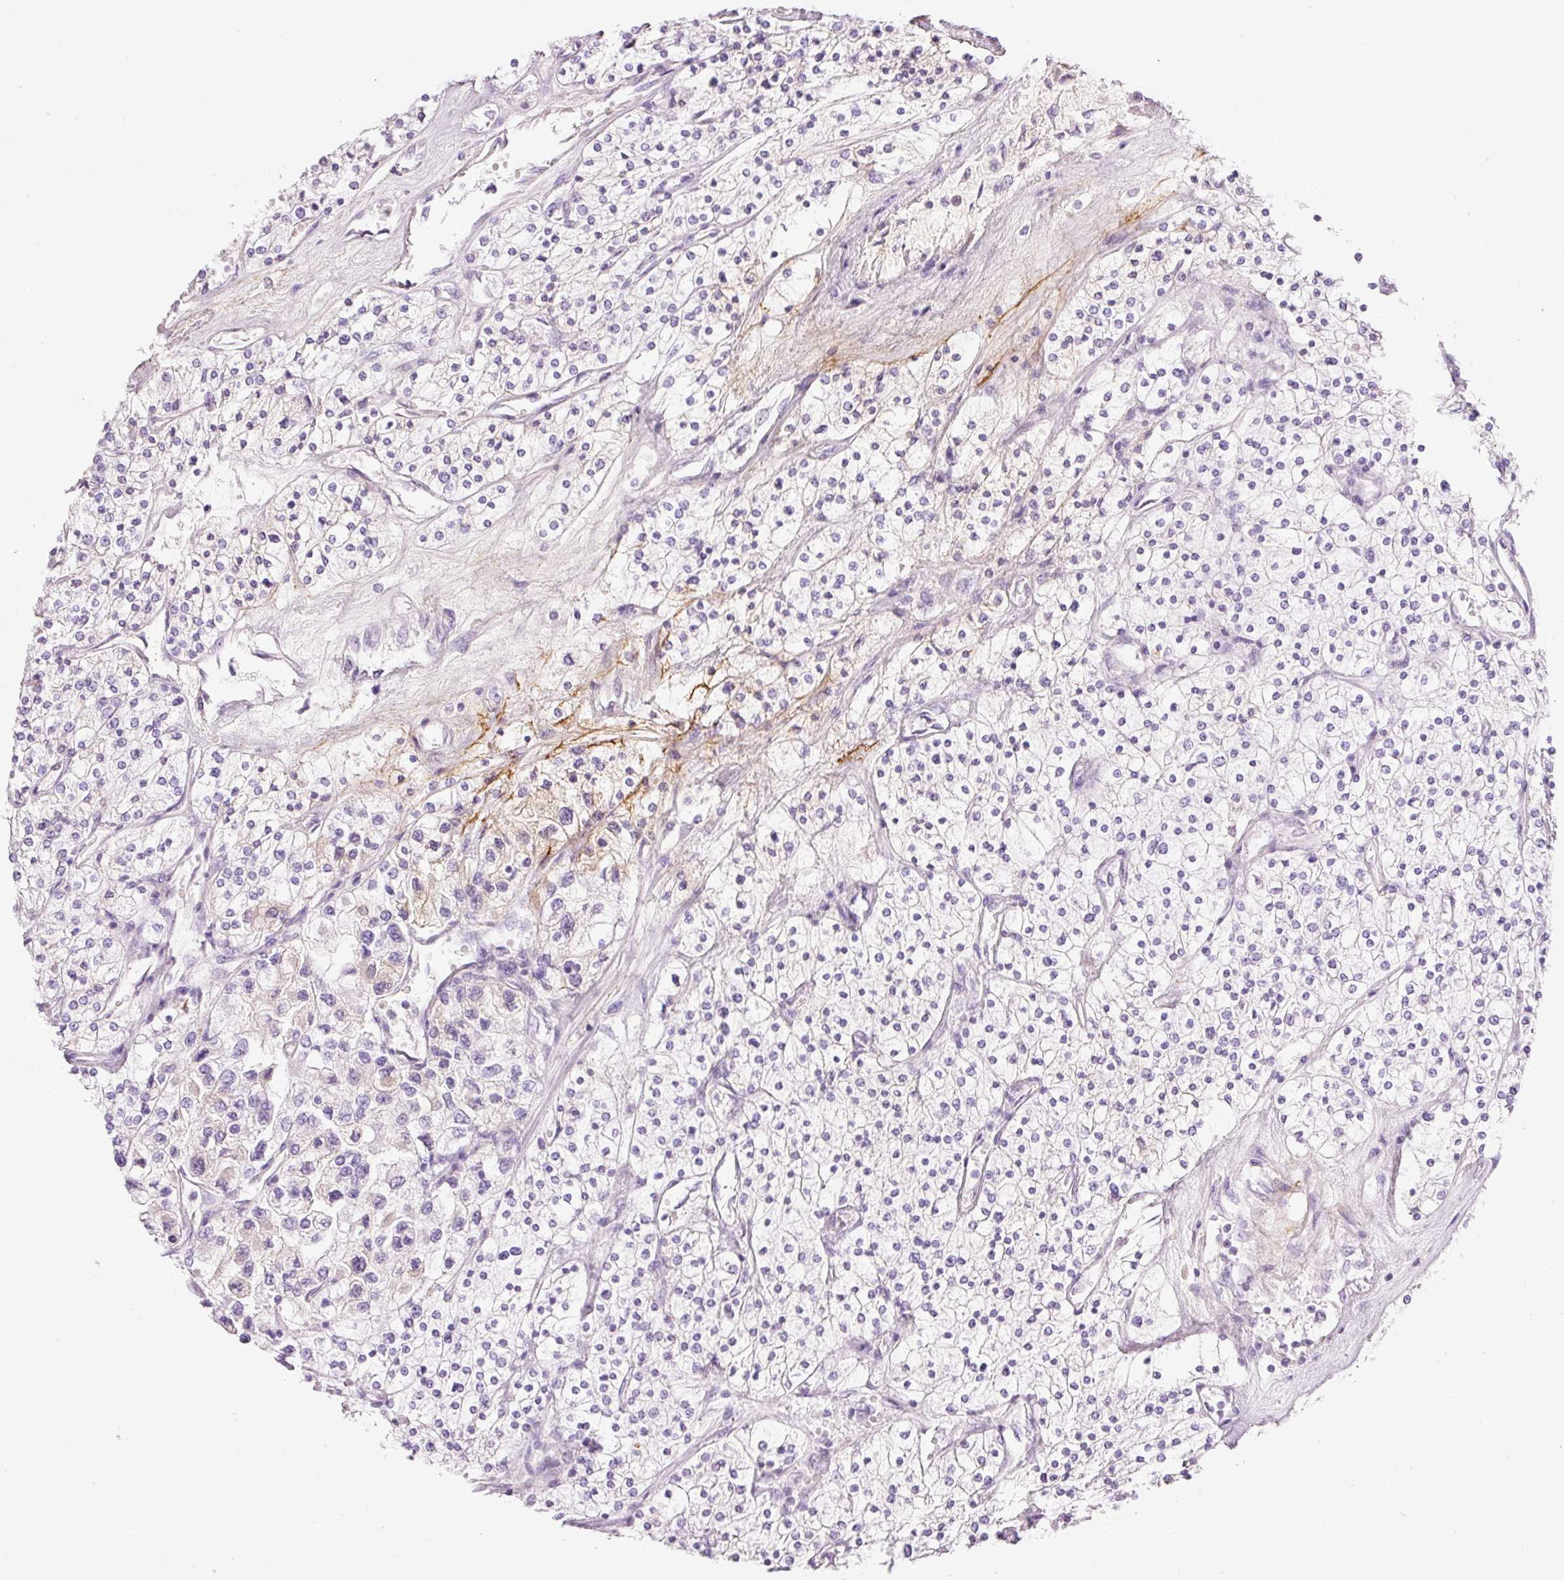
{"staining": {"intensity": "negative", "quantity": "none", "location": "none"}, "tissue": "renal cancer", "cell_type": "Tumor cells", "image_type": "cancer", "snomed": [{"axis": "morphology", "description": "Adenocarcinoma, NOS"}, {"axis": "topography", "description": "Kidney"}], "caption": "High magnification brightfield microscopy of renal cancer stained with DAB (3,3'-diaminobenzidine) (brown) and counterstained with hematoxylin (blue): tumor cells show no significant staining. (Stains: DAB (3,3'-diaminobenzidine) immunohistochemistry (IHC) with hematoxylin counter stain, Microscopy: brightfield microscopy at high magnification).", "gene": "MFAP4", "patient": {"sex": "male", "age": 80}}